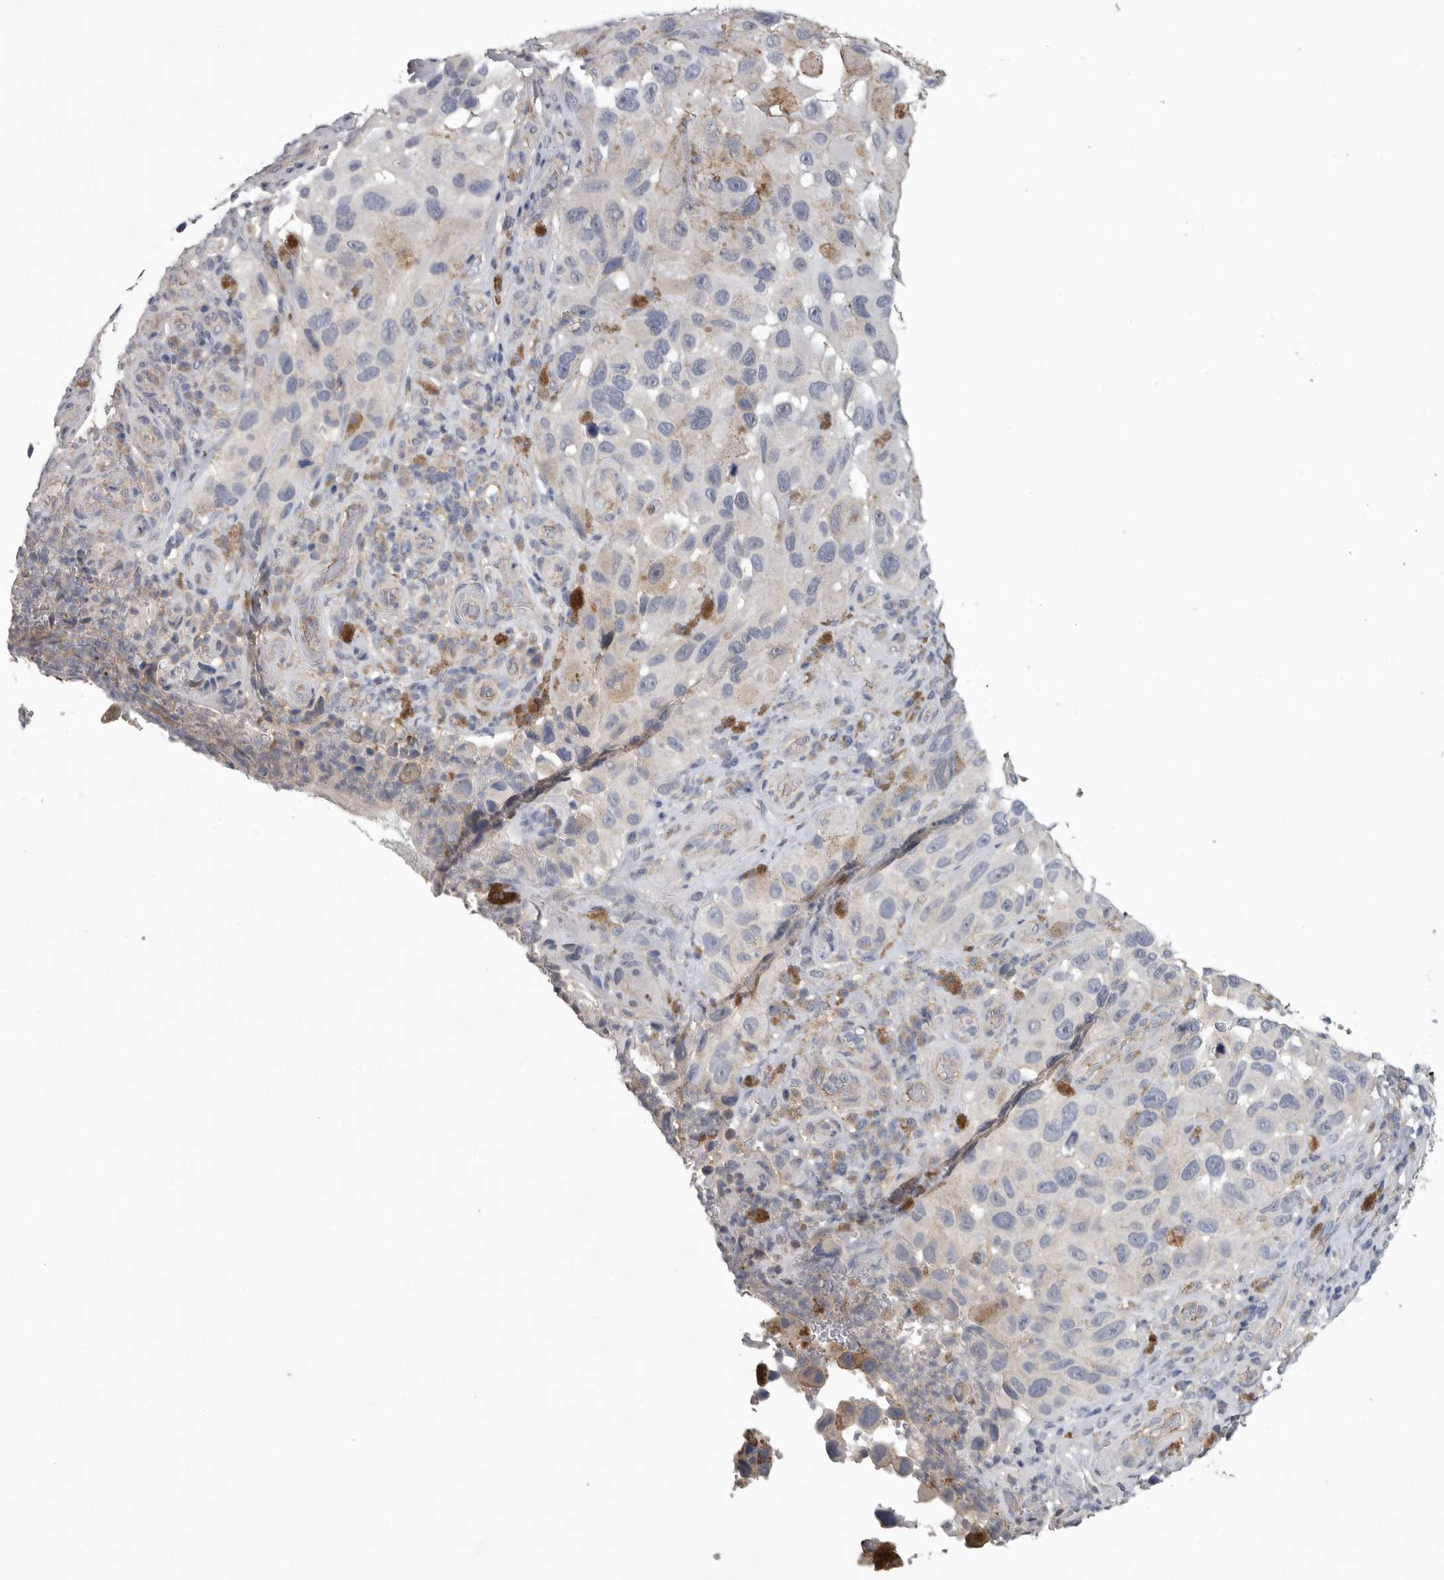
{"staining": {"intensity": "negative", "quantity": "none", "location": "none"}, "tissue": "melanoma", "cell_type": "Tumor cells", "image_type": "cancer", "snomed": [{"axis": "morphology", "description": "Malignant melanoma, NOS"}, {"axis": "topography", "description": "Skin"}], "caption": "A histopathology image of human malignant melanoma is negative for staining in tumor cells.", "gene": "NECTIN2", "patient": {"sex": "female", "age": 73}}